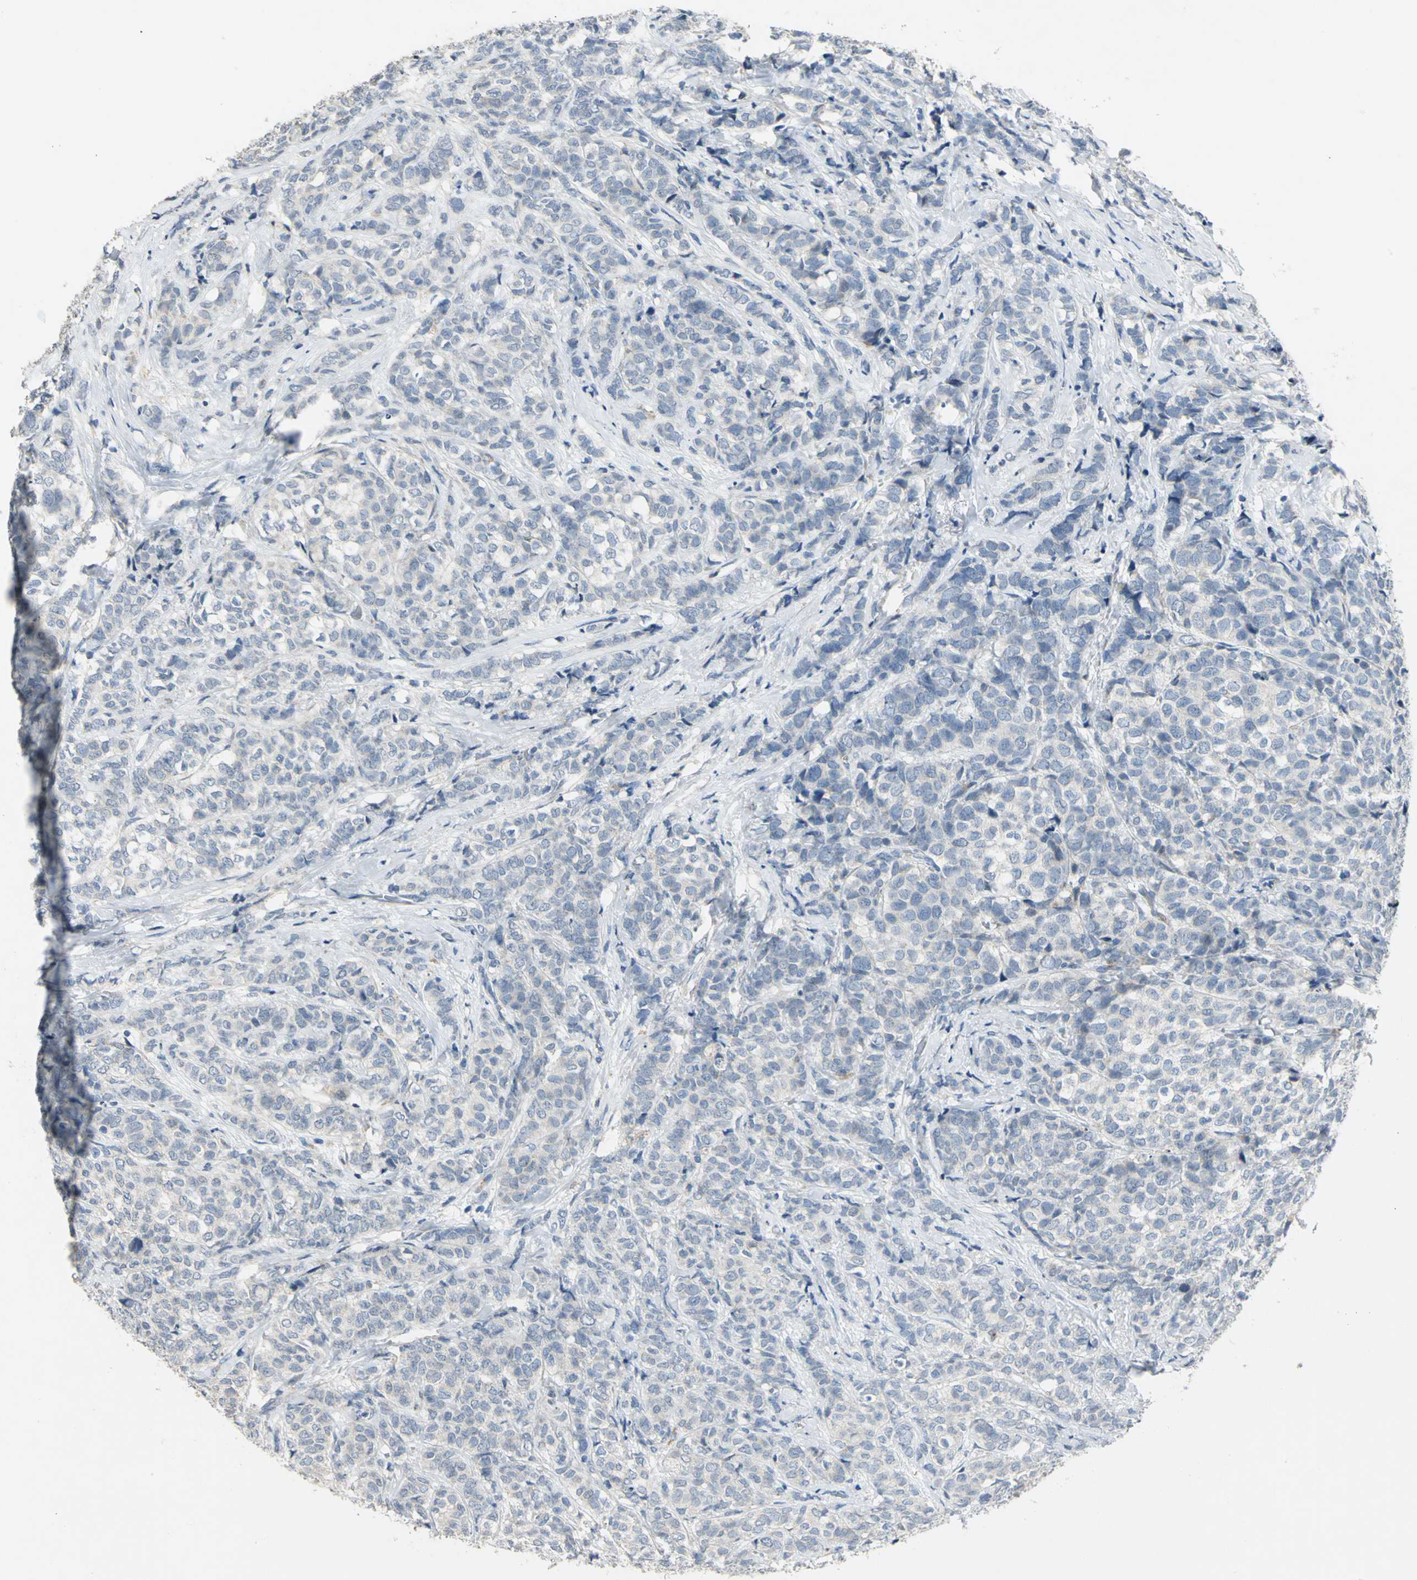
{"staining": {"intensity": "weak", "quantity": "<25%", "location": "cytoplasmic/membranous"}, "tissue": "breast cancer", "cell_type": "Tumor cells", "image_type": "cancer", "snomed": [{"axis": "morphology", "description": "Lobular carcinoma"}, {"axis": "topography", "description": "Breast"}], "caption": "DAB (3,3'-diaminobenzidine) immunohistochemical staining of human lobular carcinoma (breast) exhibits no significant positivity in tumor cells.", "gene": "SPPL2B", "patient": {"sex": "female", "age": 60}}